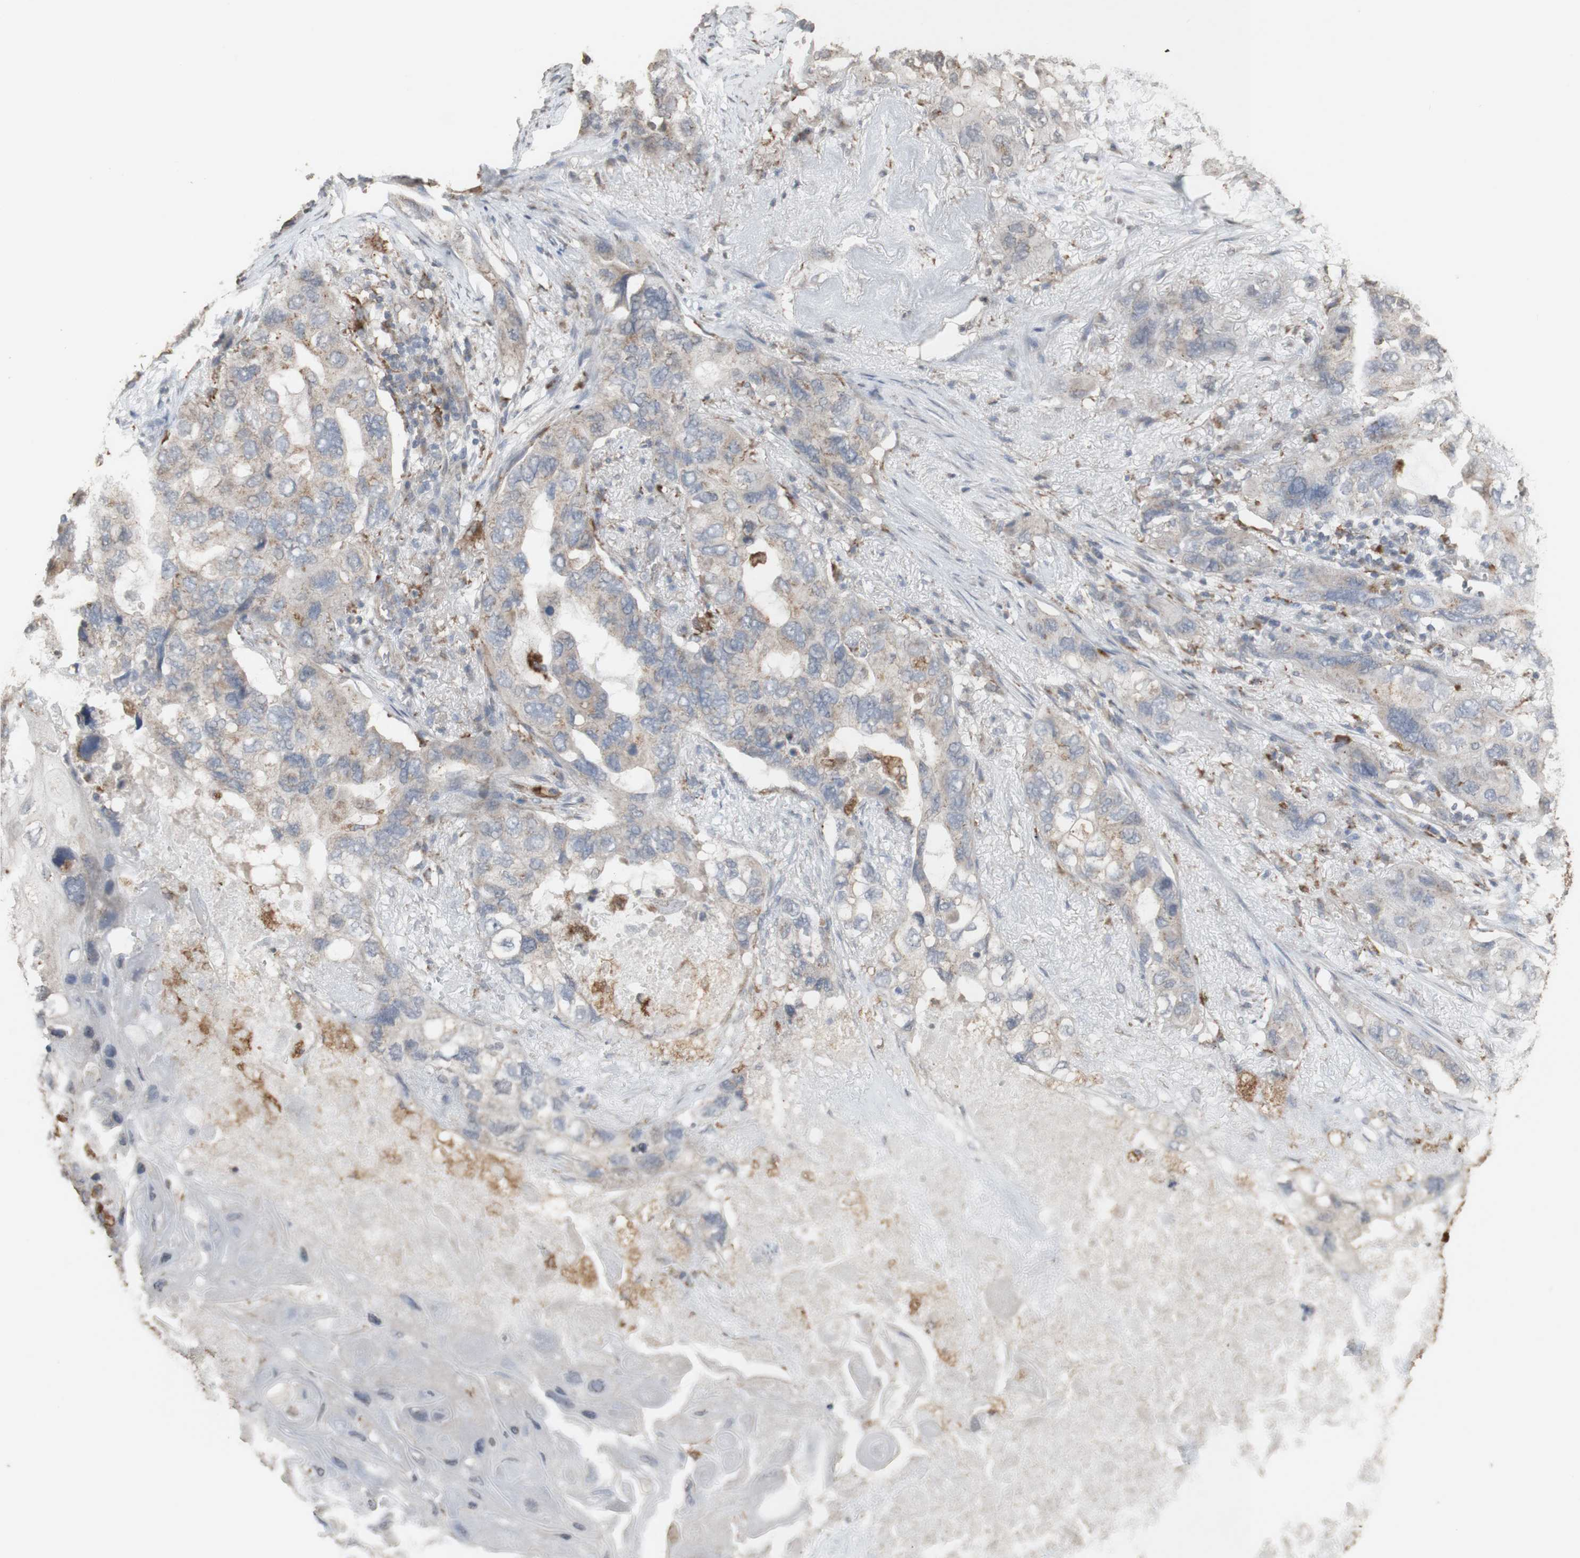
{"staining": {"intensity": "weak", "quantity": "25%-75%", "location": "cytoplasmic/membranous"}, "tissue": "lung cancer", "cell_type": "Tumor cells", "image_type": "cancer", "snomed": [{"axis": "morphology", "description": "Squamous cell carcinoma, NOS"}, {"axis": "topography", "description": "Lung"}], "caption": "Lung cancer (squamous cell carcinoma) tissue reveals weak cytoplasmic/membranous expression in about 25%-75% of tumor cells, visualized by immunohistochemistry.", "gene": "ATP6V1E1", "patient": {"sex": "female", "age": 73}}